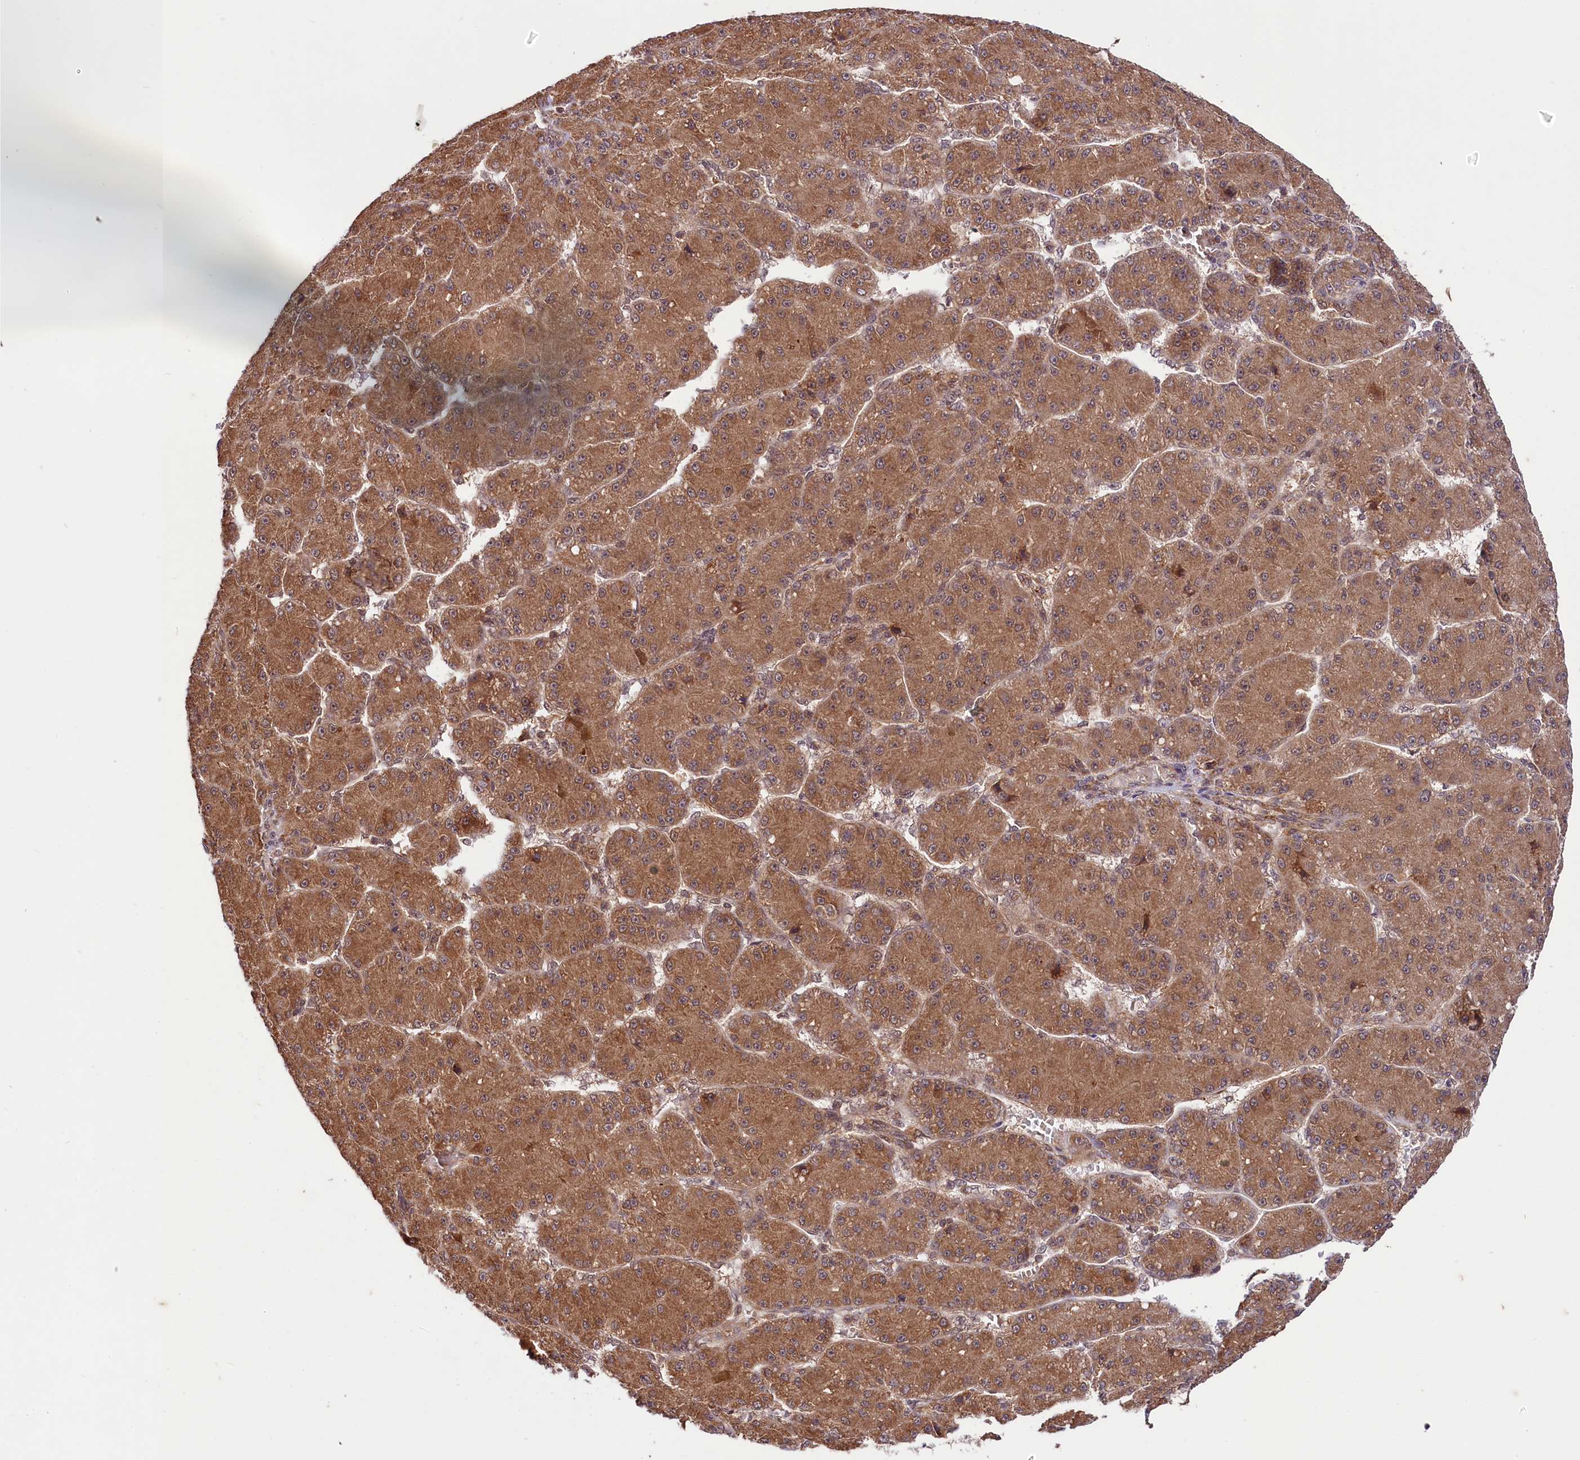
{"staining": {"intensity": "strong", "quantity": ">75%", "location": "cytoplasmic/membranous"}, "tissue": "liver cancer", "cell_type": "Tumor cells", "image_type": "cancer", "snomed": [{"axis": "morphology", "description": "Carcinoma, Hepatocellular, NOS"}, {"axis": "topography", "description": "Liver"}], "caption": "Immunohistochemical staining of liver cancer (hepatocellular carcinoma) demonstrates high levels of strong cytoplasmic/membranous protein staining in about >75% of tumor cells. The staining was performed using DAB (3,3'-diaminobenzidine), with brown indicating positive protein expression. Nuclei are stained blue with hematoxylin.", "gene": "UBE3A", "patient": {"sex": "male", "age": 67}}